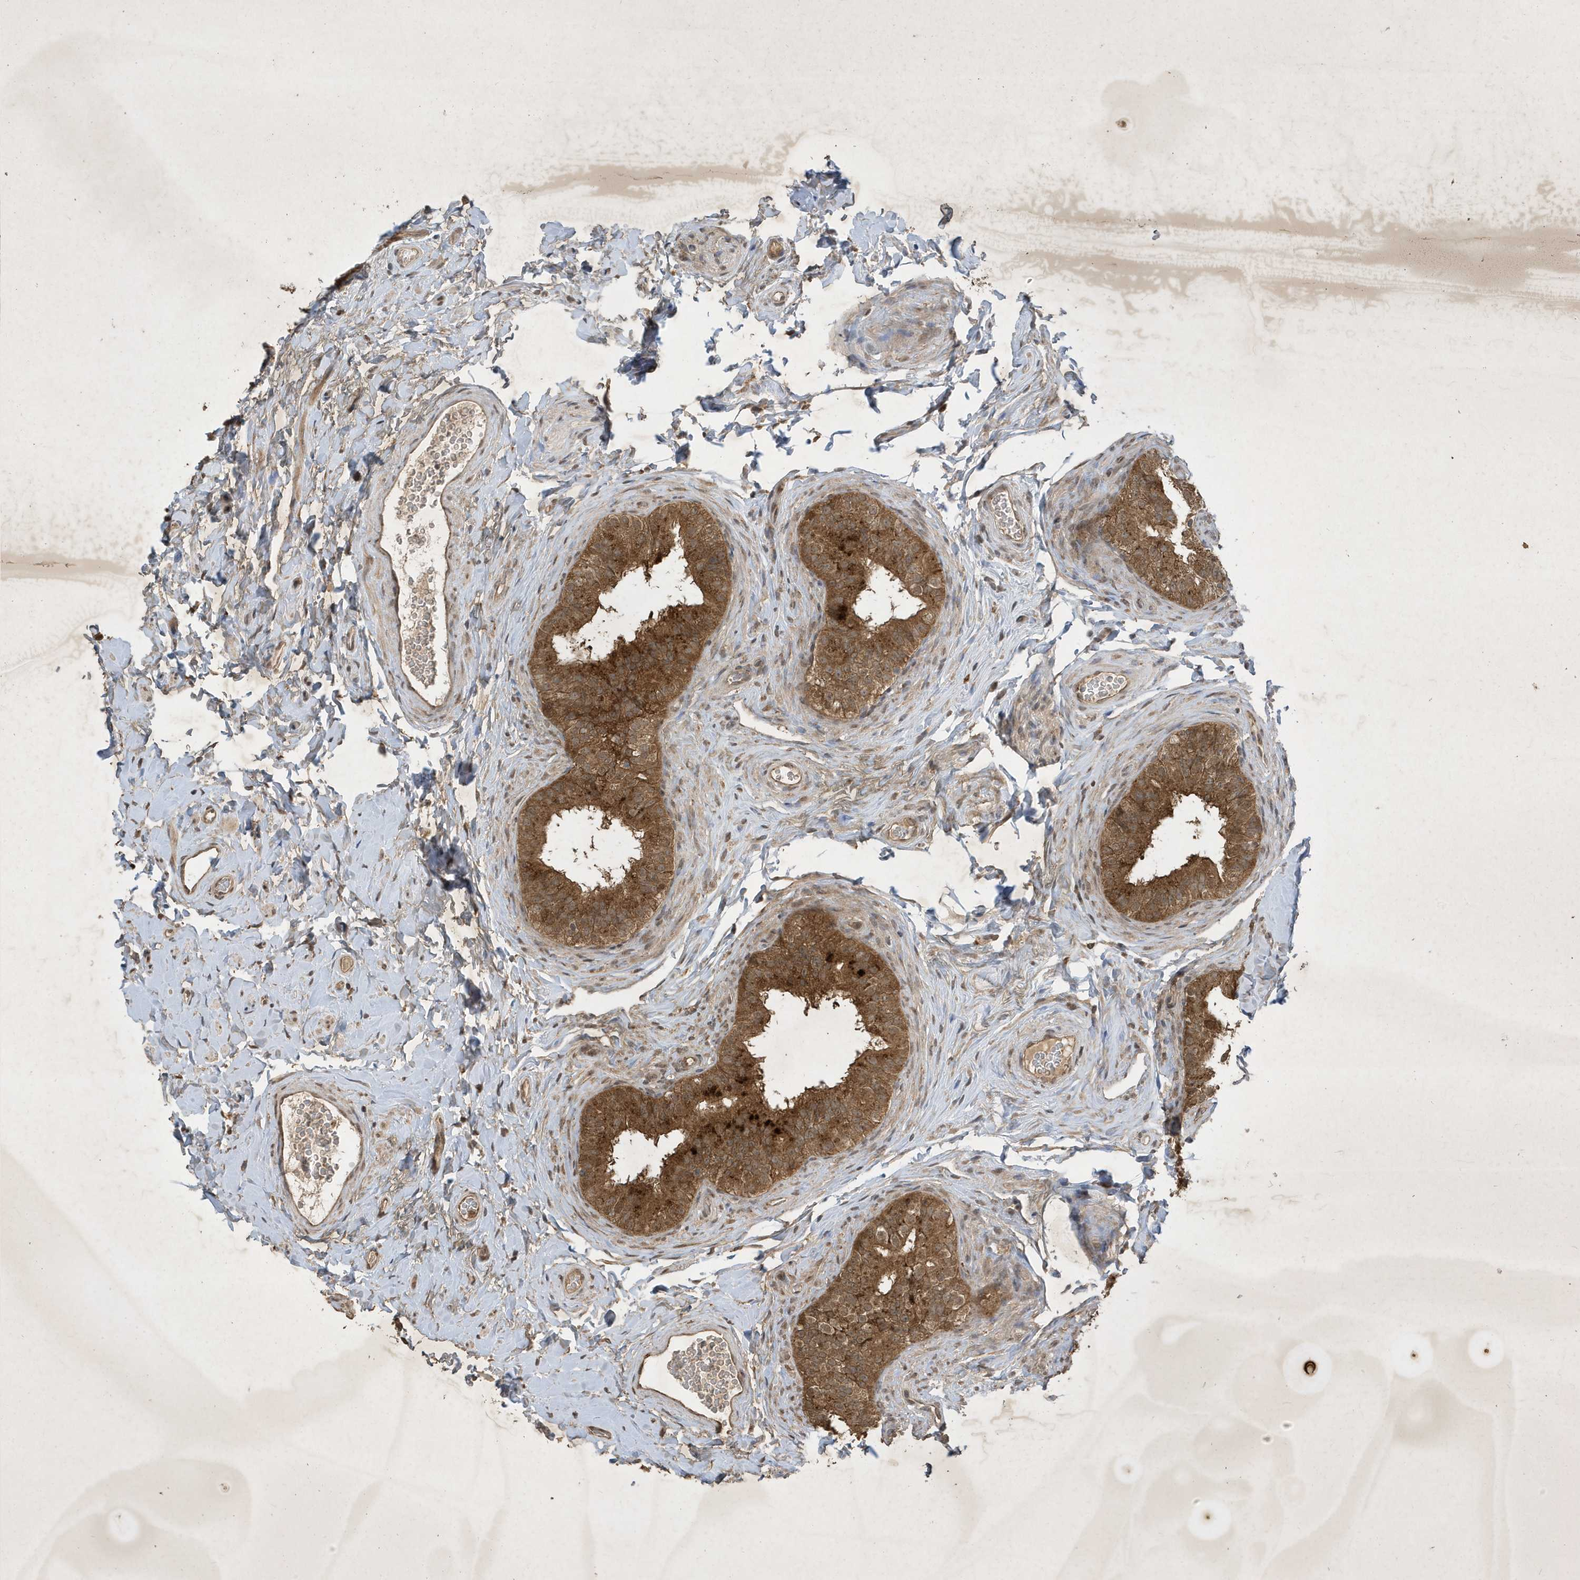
{"staining": {"intensity": "strong", "quantity": ">75%", "location": "cytoplasmic/membranous,nuclear"}, "tissue": "epididymis", "cell_type": "Glandular cells", "image_type": "normal", "snomed": [{"axis": "morphology", "description": "Normal tissue, NOS"}, {"axis": "topography", "description": "Epididymis"}], "caption": "Brown immunohistochemical staining in unremarkable human epididymis reveals strong cytoplasmic/membranous,nuclear positivity in approximately >75% of glandular cells.", "gene": "STX10", "patient": {"sex": "male", "age": 49}}